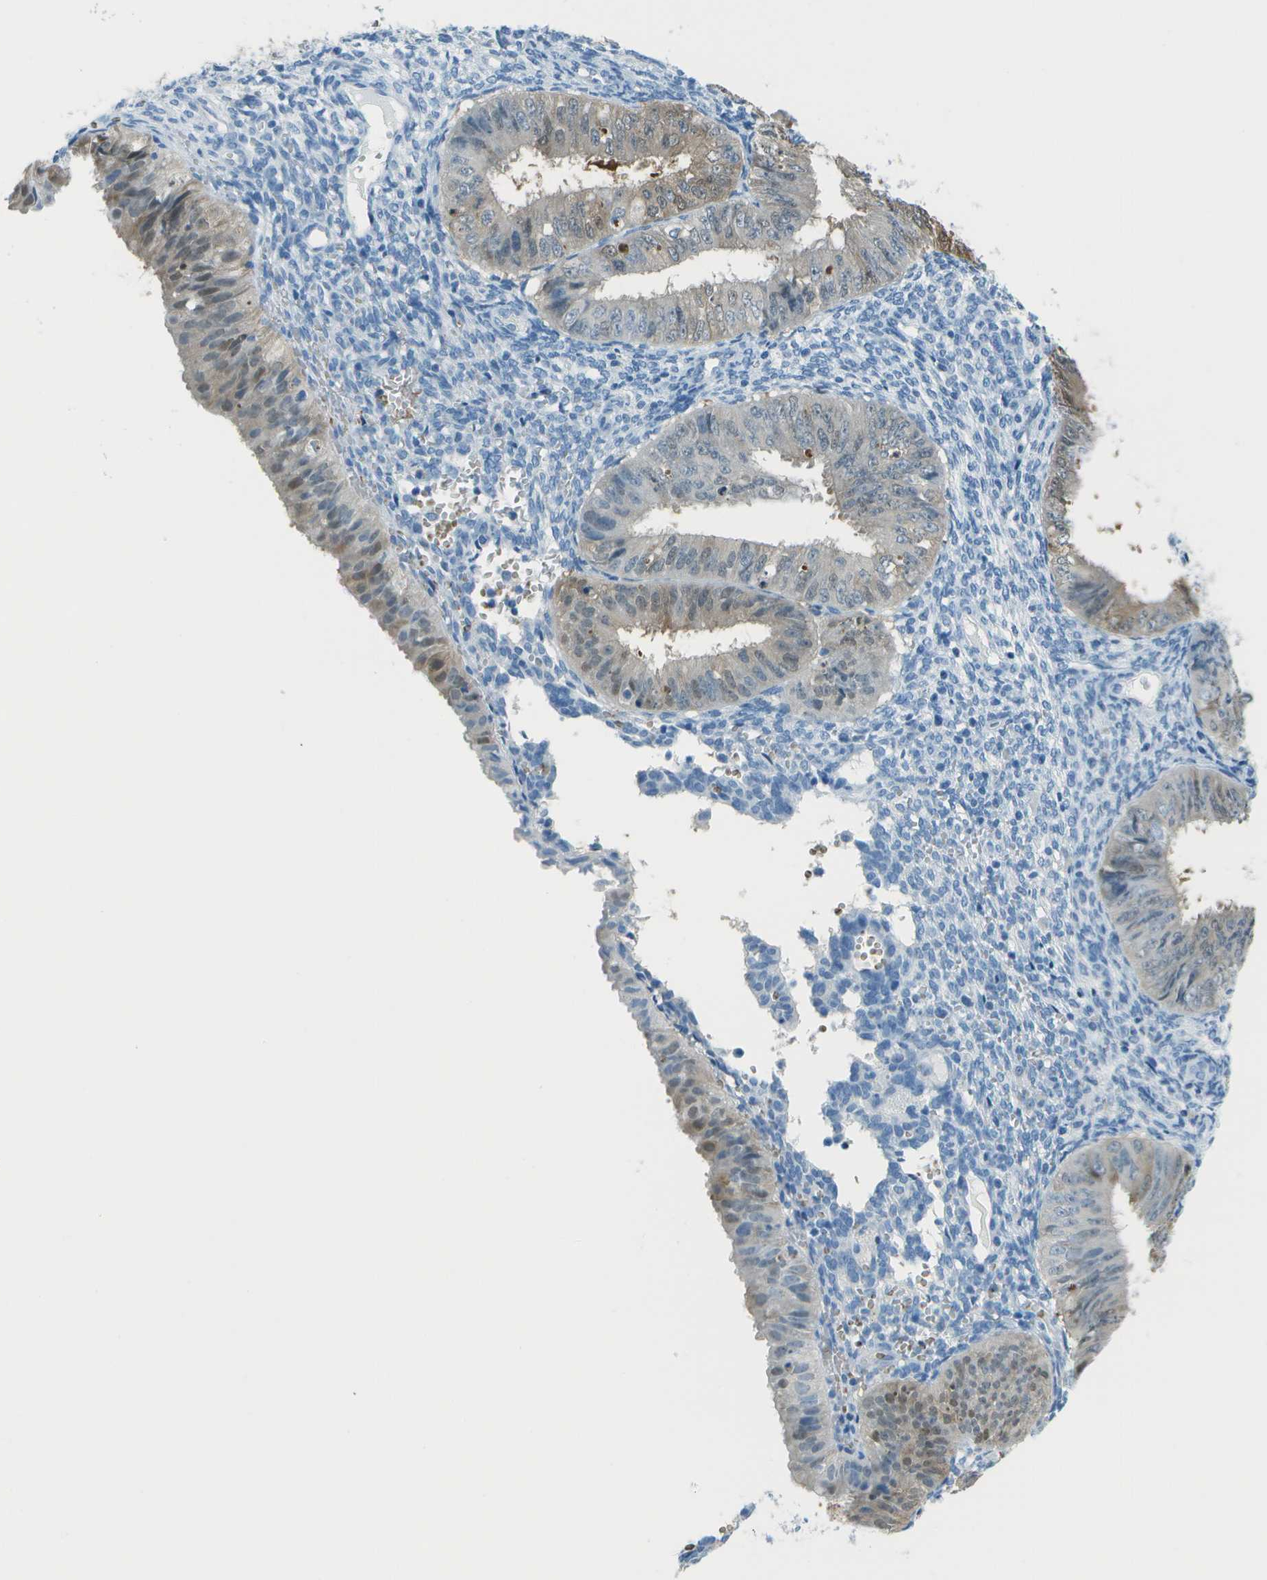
{"staining": {"intensity": "weak", "quantity": "<25%", "location": "cytoplasmic/membranous,nuclear"}, "tissue": "endometrial cancer", "cell_type": "Tumor cells", "image_type": "cancer", "snomed": [{"axis": "morphology", "description": "Normal tissue, NOS"}, {"axis": "morphology", "description": "Adenocarcinoma, NOS"}, {"axis": "topography", "description": "Endometrium"}], "caption": "Endometrial adenocarcinoma was stained to show a protein in brown. There is no significant staining in tumor cells.", "gene": "ASL", "patient": {"sex": "female", "age": 53}}